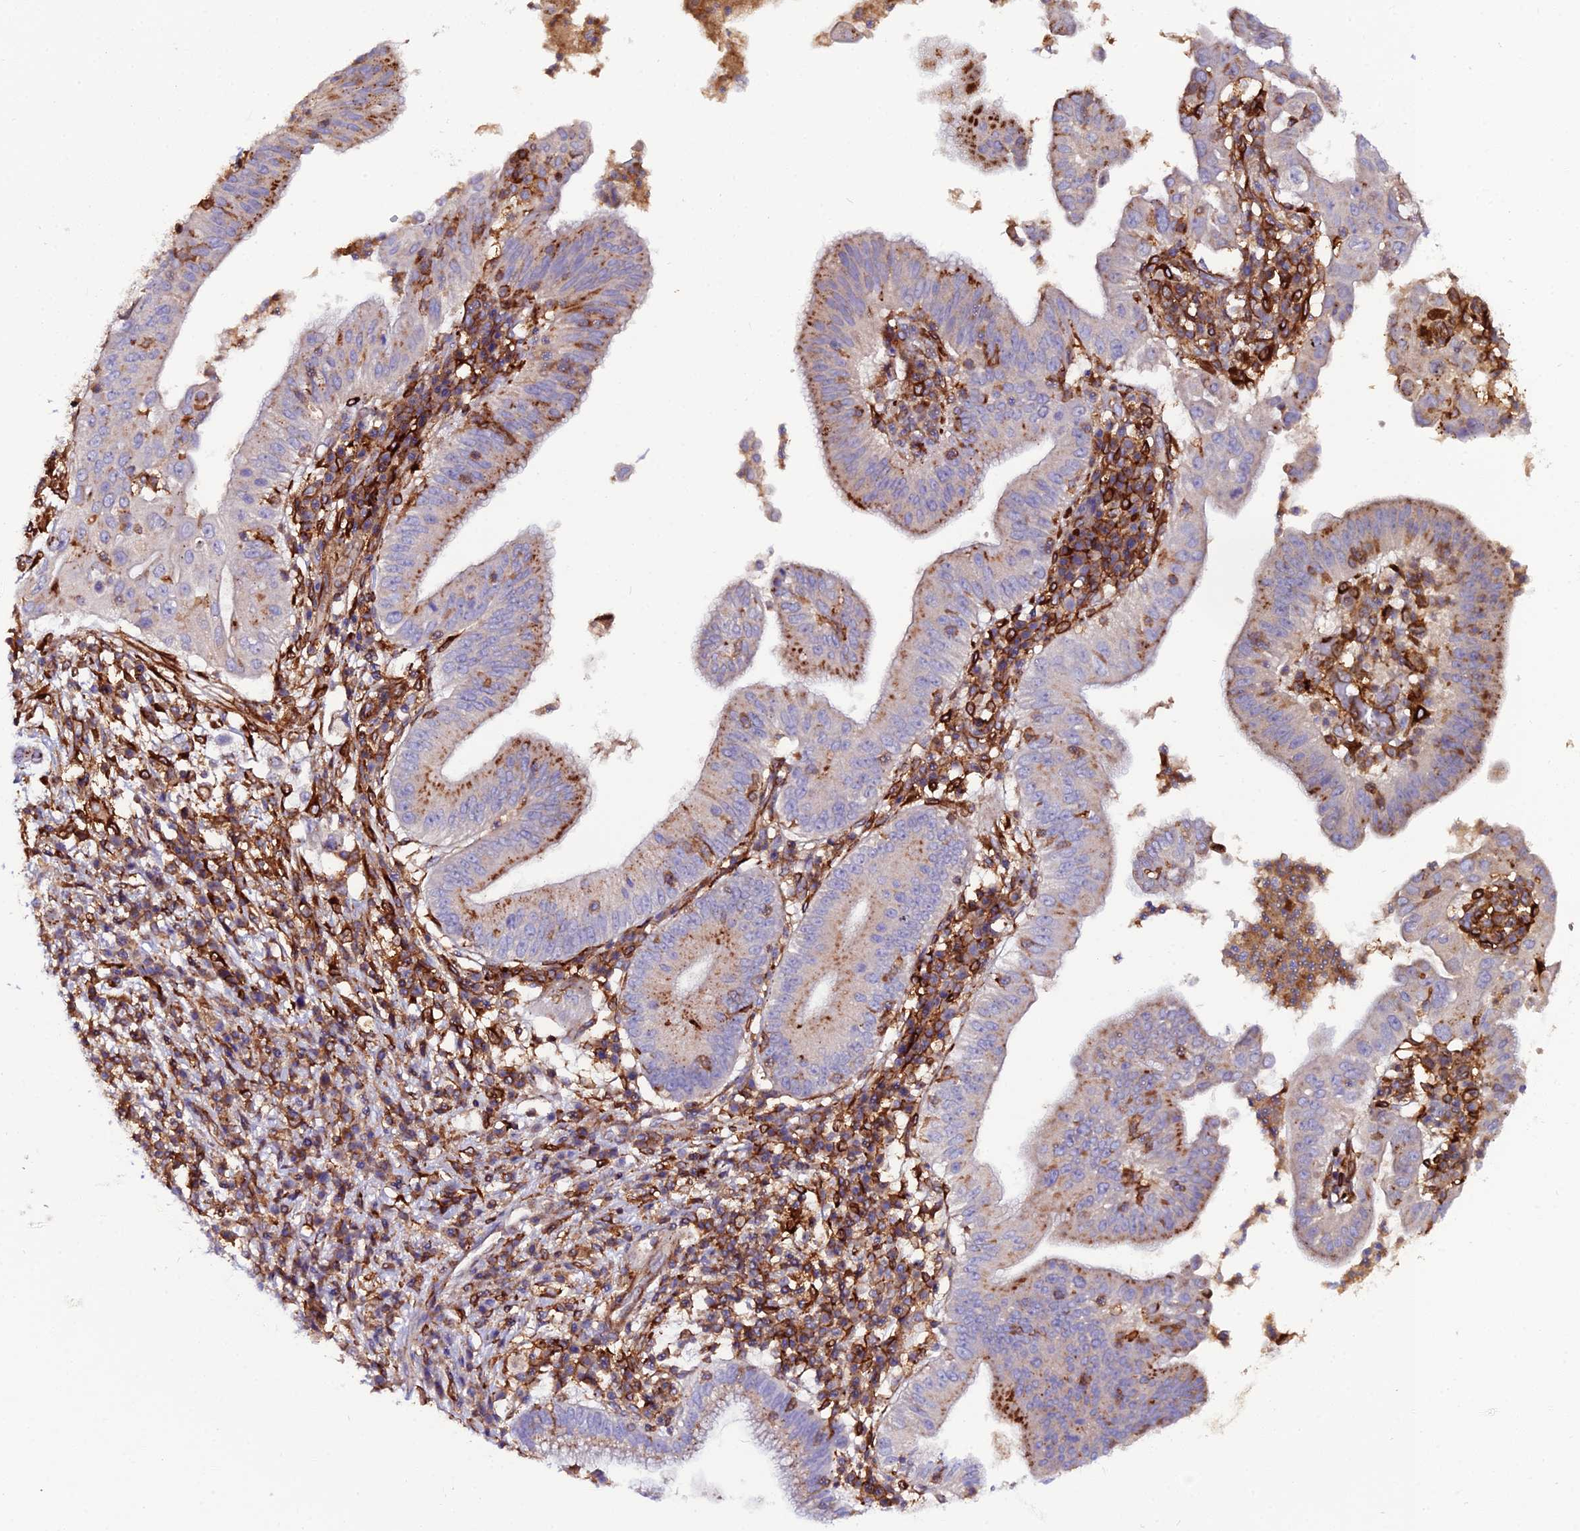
{"staining": {"intensity": "moderate", "quantity": "25%-75%", "location": "cytoplasmic/membranous"}, "tissue": "pancreatic cancer", "cell_type": "Tumor cells", "image_type": "cancer", "snomed": [{"axis": "morphology", "description": "Adenocarcinoma, NOS"}, {"axis": "topography", "description": "Pancreas"}], "caption": "Human pancreatic cancer stained with a protein marker reveals moderate staining in tumor cells.", "gene": "TRPV2", "patient": {"sex": "male", "age": 68}}